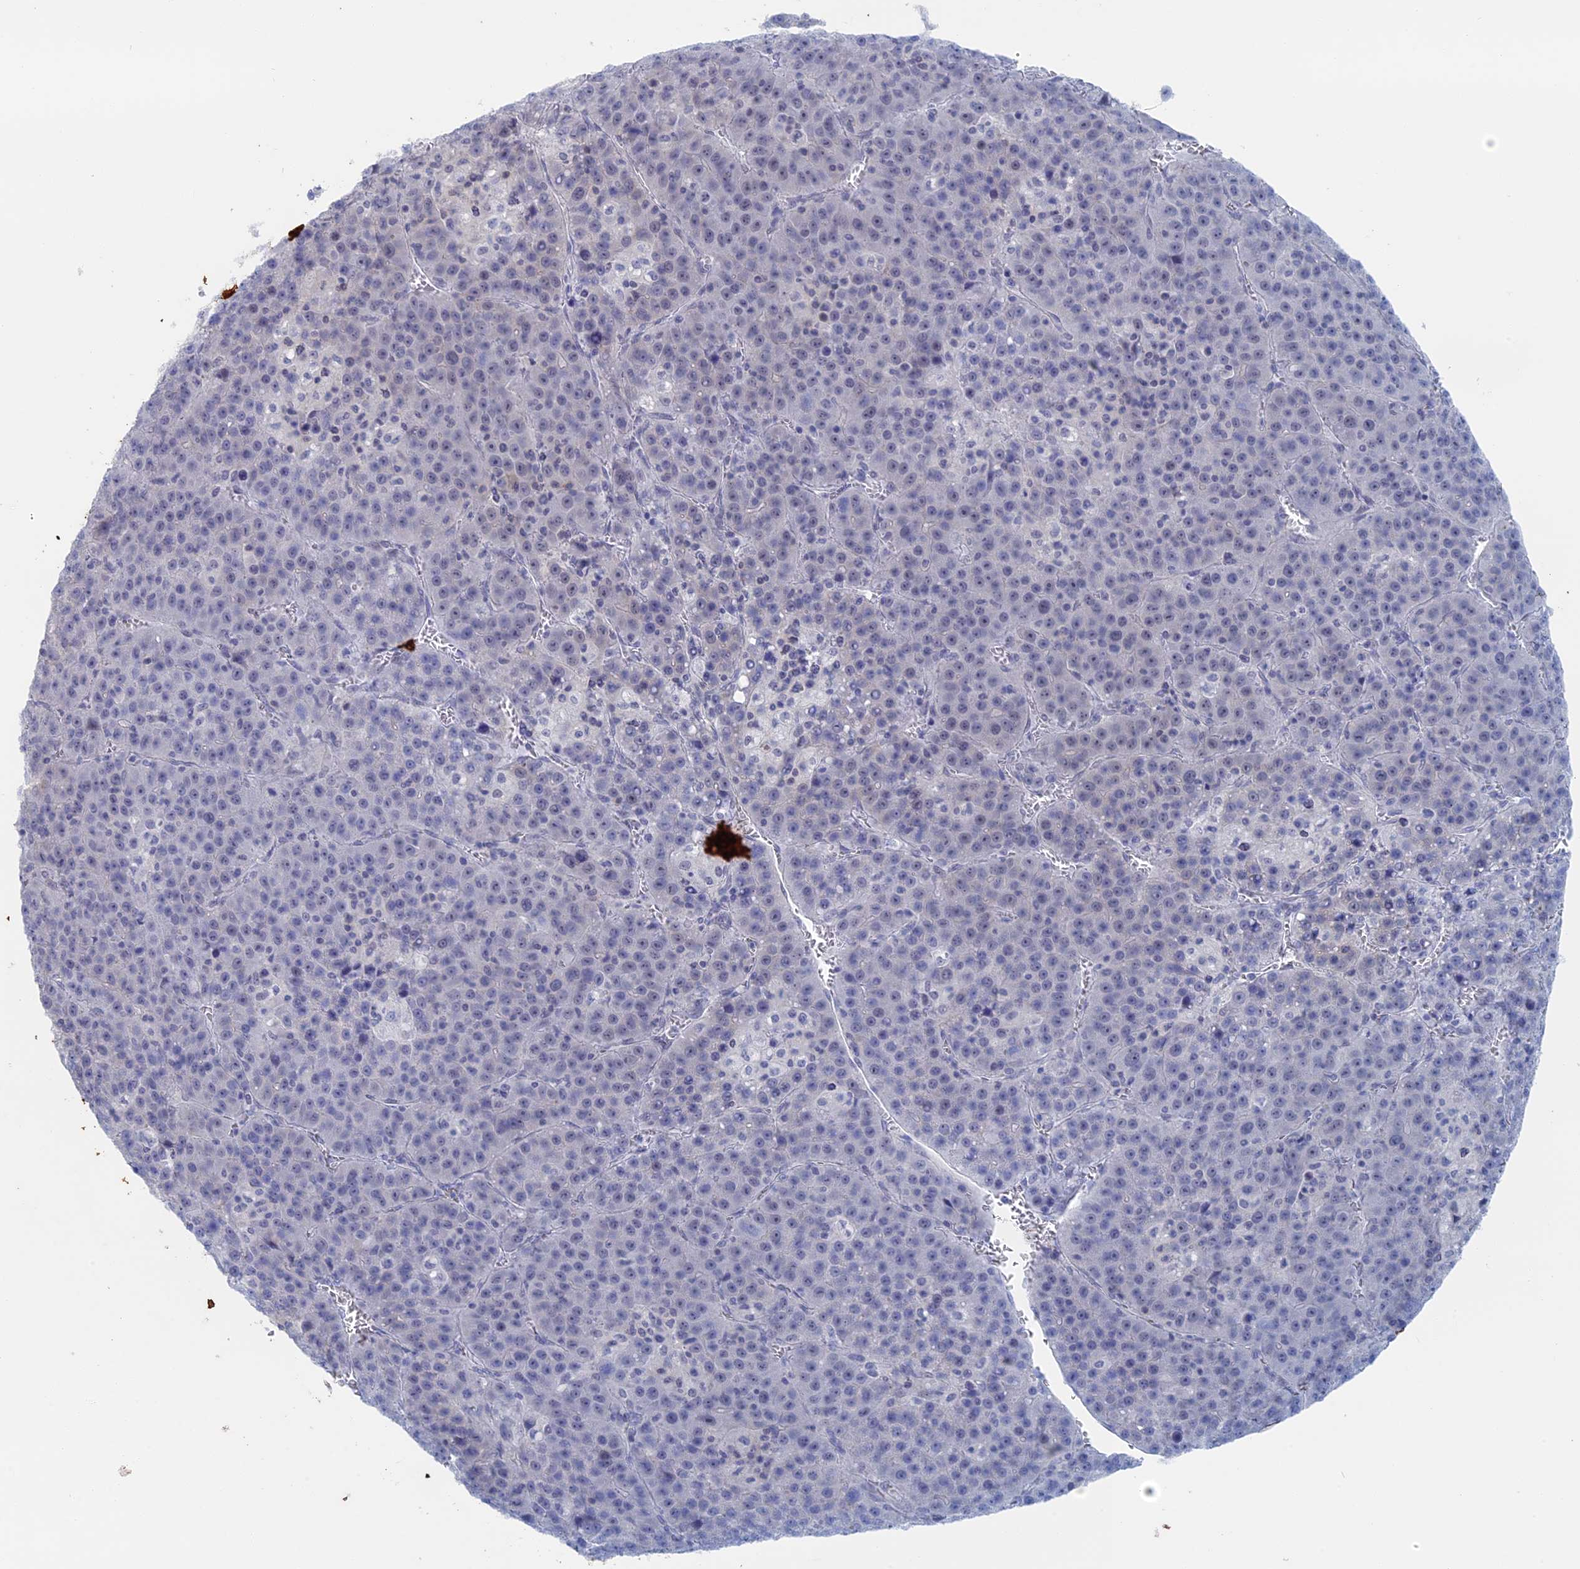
{"staining": {"intensity": "negative", "quantity": "none", "location": "none"}, "tissue": "liver cancer", "cell_type": "Tumor cells", "image_type": "cancer", "snomed": [{"axis": "morphology", "description": "Carcinoma, Hepatocellular, NOS"}, {"axis": "topography", "description": "Liver"}], "caption": "A histopathology image of hepatocellular carcinoma (liver) stained for a protein demonstrates no brown staining in tumor cells. The staining was performed using DAB (3,3'-diaminobenzidine) to visualize the protein expression in brown, while the nuclei were stained in blue with hematoxylin (Magnification: 20x).", "gene": "IL7", "patient": {"sex": "female", "age": 53}}